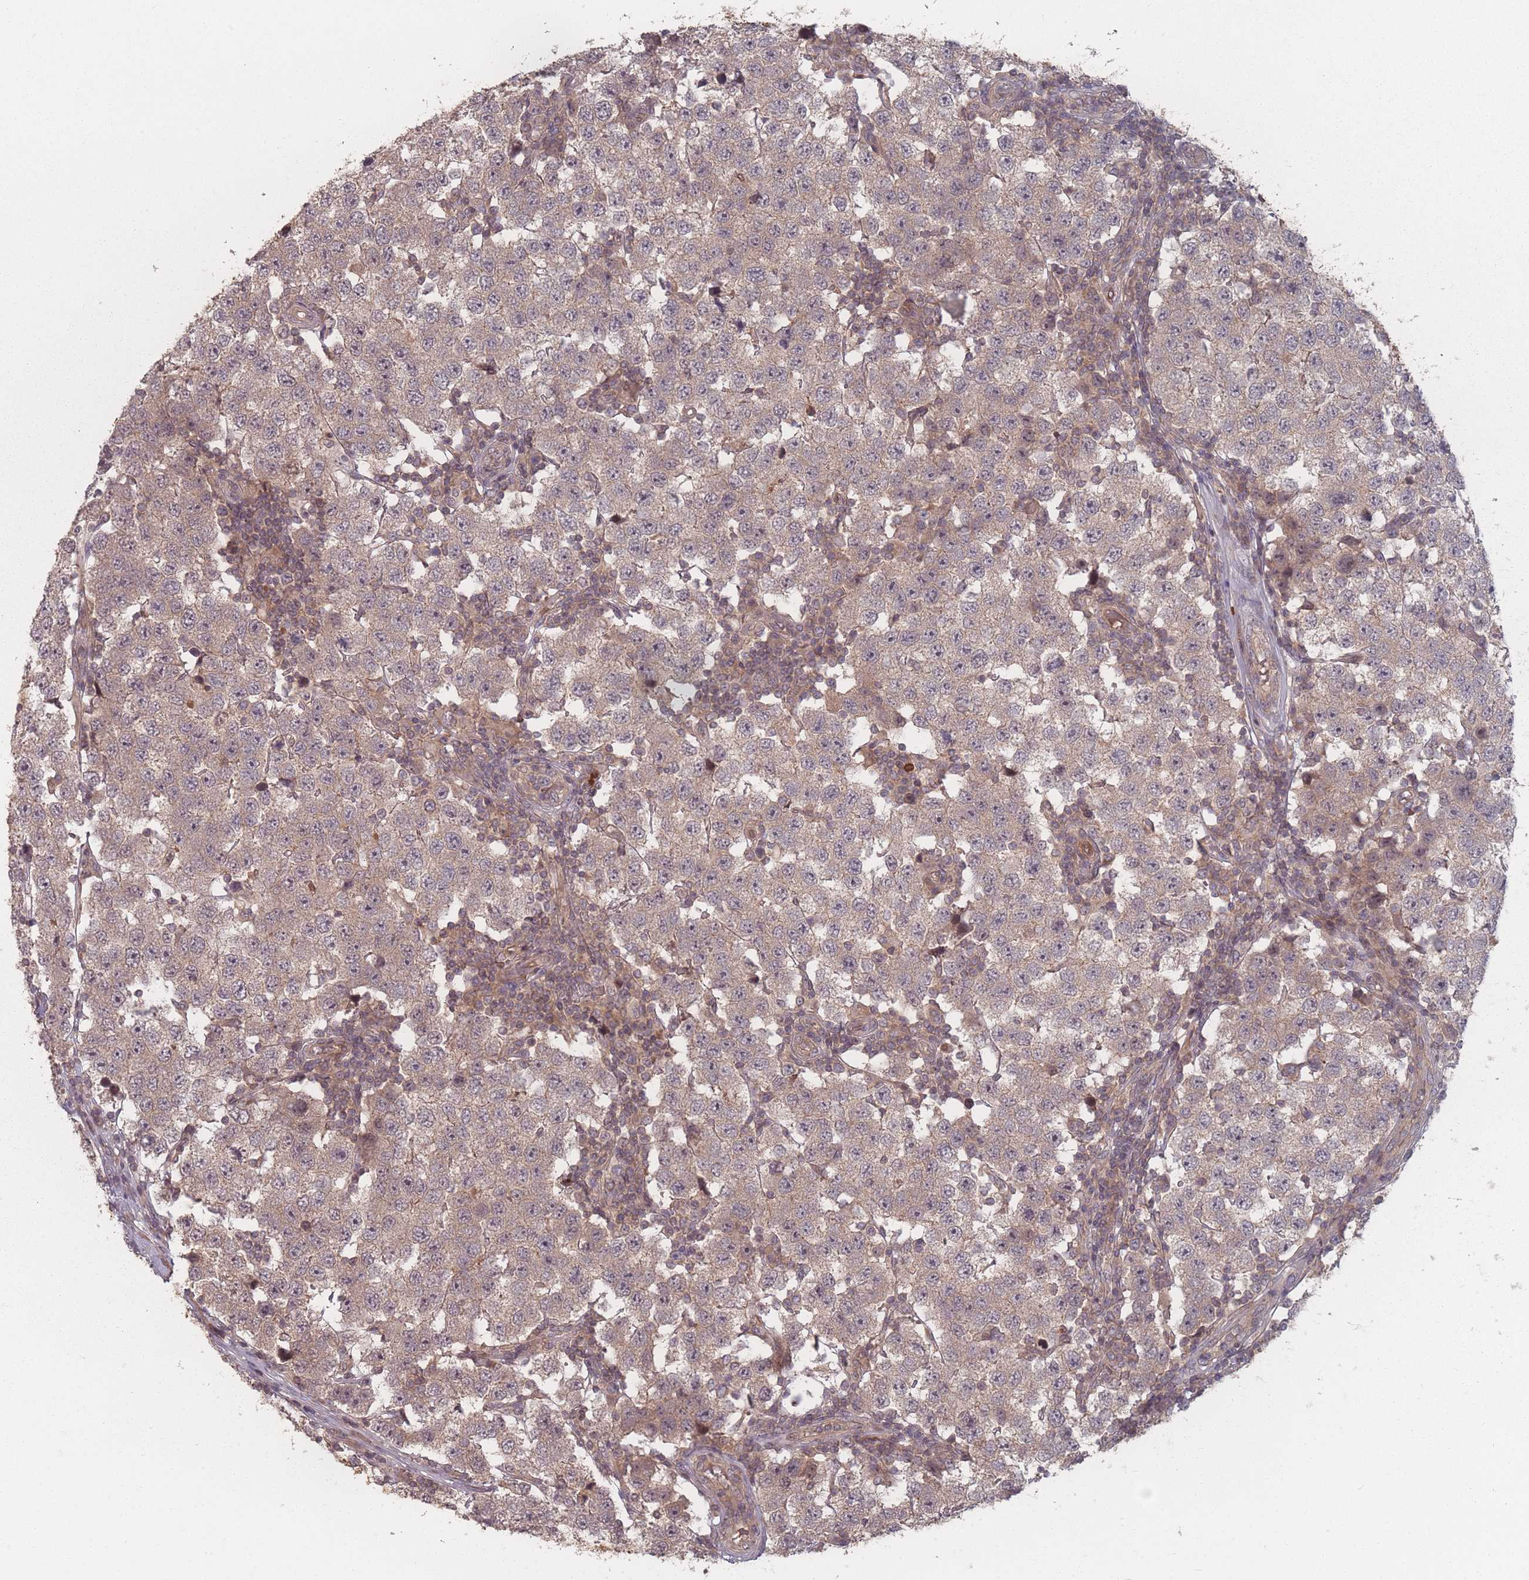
{"staining": {"intensity": "weak", "quantity": "25%-75%", "location": "cytoplasmic/membranous"}, "tissue": "testis cancer", "cell_type": "Tumor cells", "image_type": "cancer", "snomed": [{"axis": "morphology", "description": "Seminoma, NOS"}, {"axis": "topography", "description": "Testis"}], "caption": "Protein expression analysis of testis cancer (seminoma) reveals weak cytoplasmic/membranous positivity in about 25%-75% of tumor cells.", "gene": "HAGH", "patient": {"sex": "male", "age": 34}}